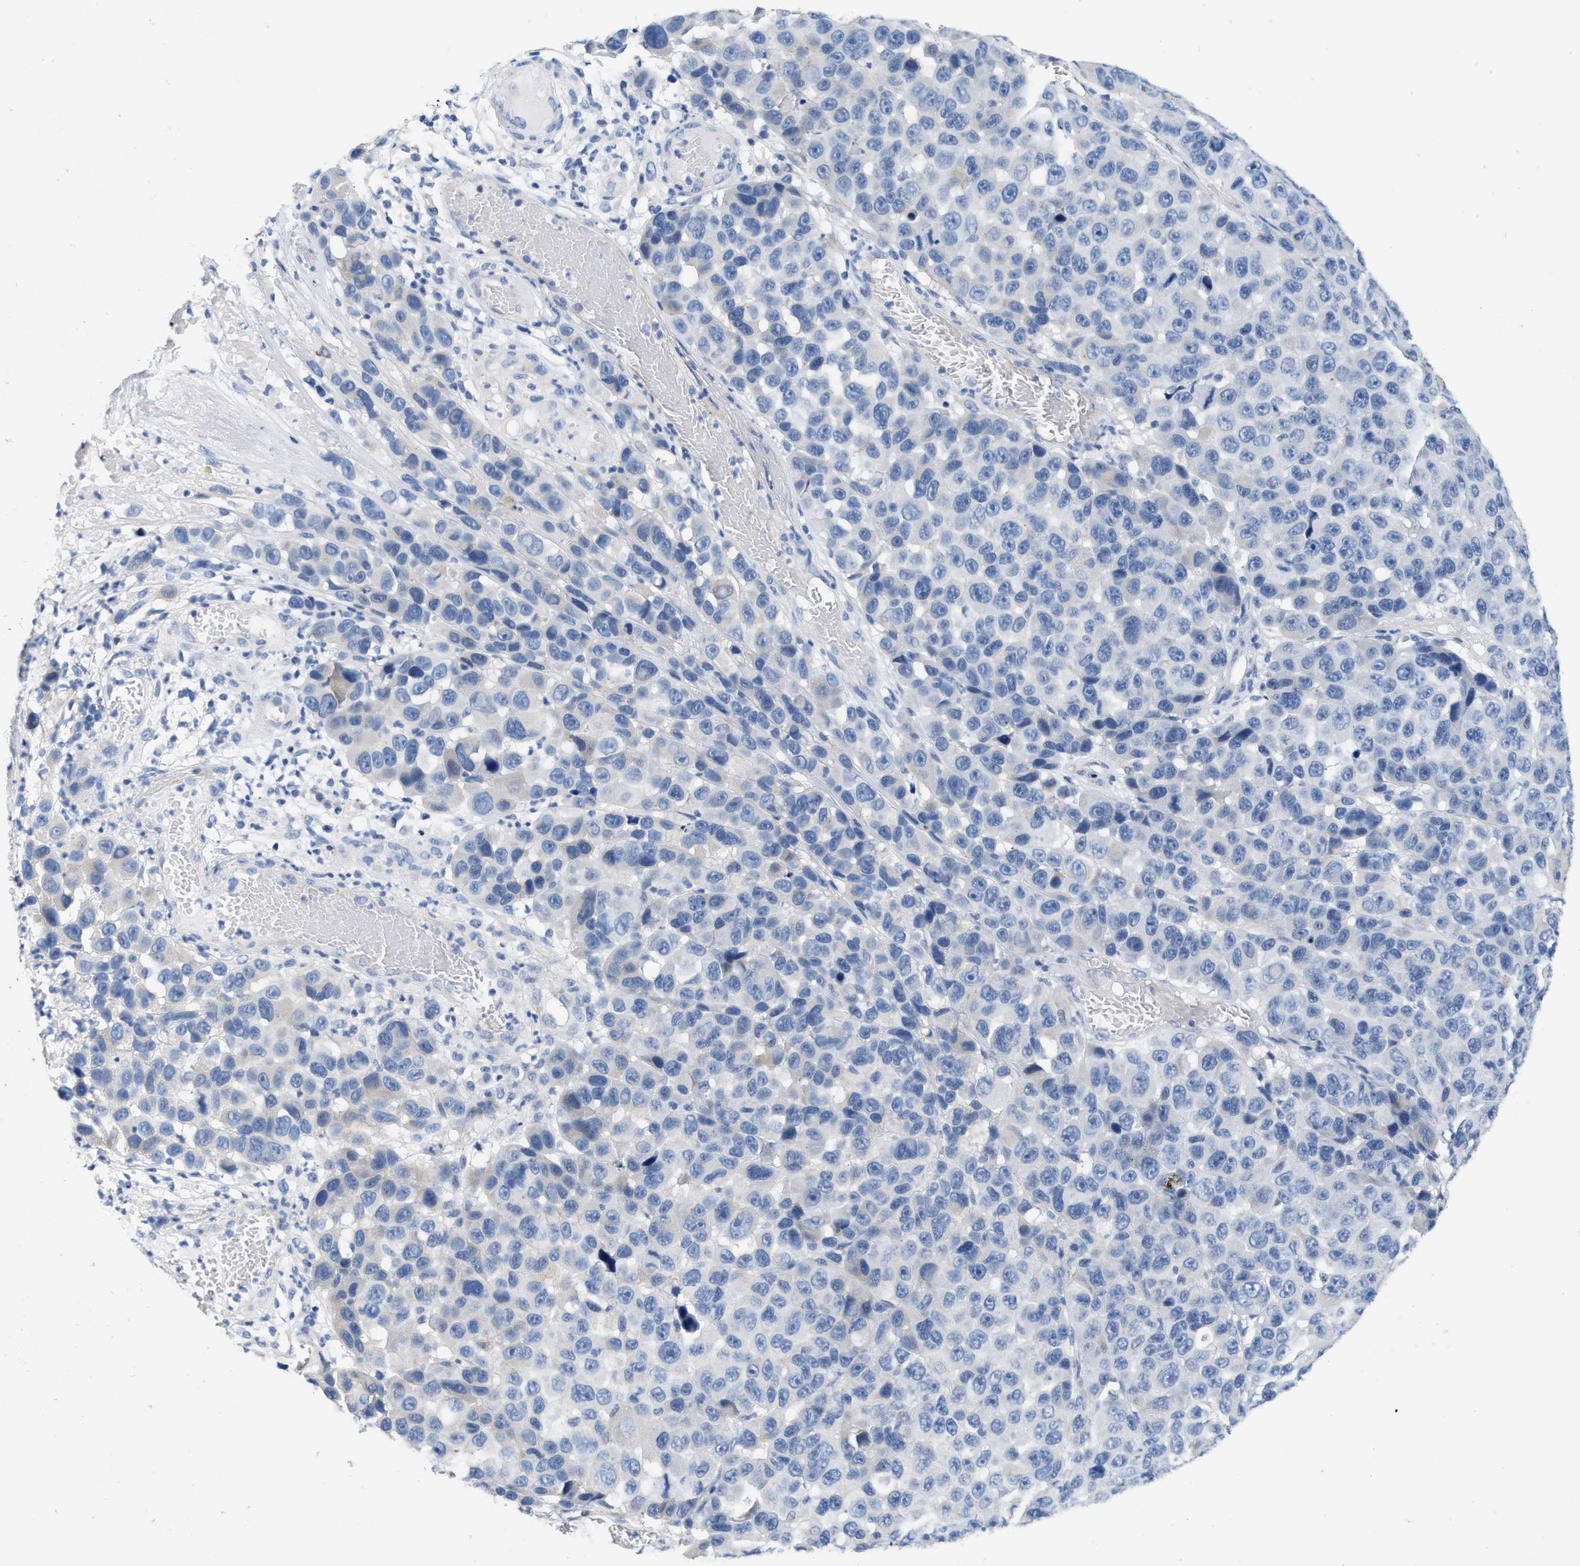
{"staining": {"intensity": "negative", "quantity": "none", "location": "none"}, "tissue": "melanoma", "cell_type": "Tumor cells", "image_type": "cancer", "snomed": [{"axis": "morphology", "description": "Malignant melanoma, NOS"}, {"axis": "topography", "description": "Skin"}], "caption": "Immunohistochemical staining of human melanoma exhibits no significant positivity in tumor cells.", "gene": "ABCB11", "patient": {"sex": "male", "age": 53}}